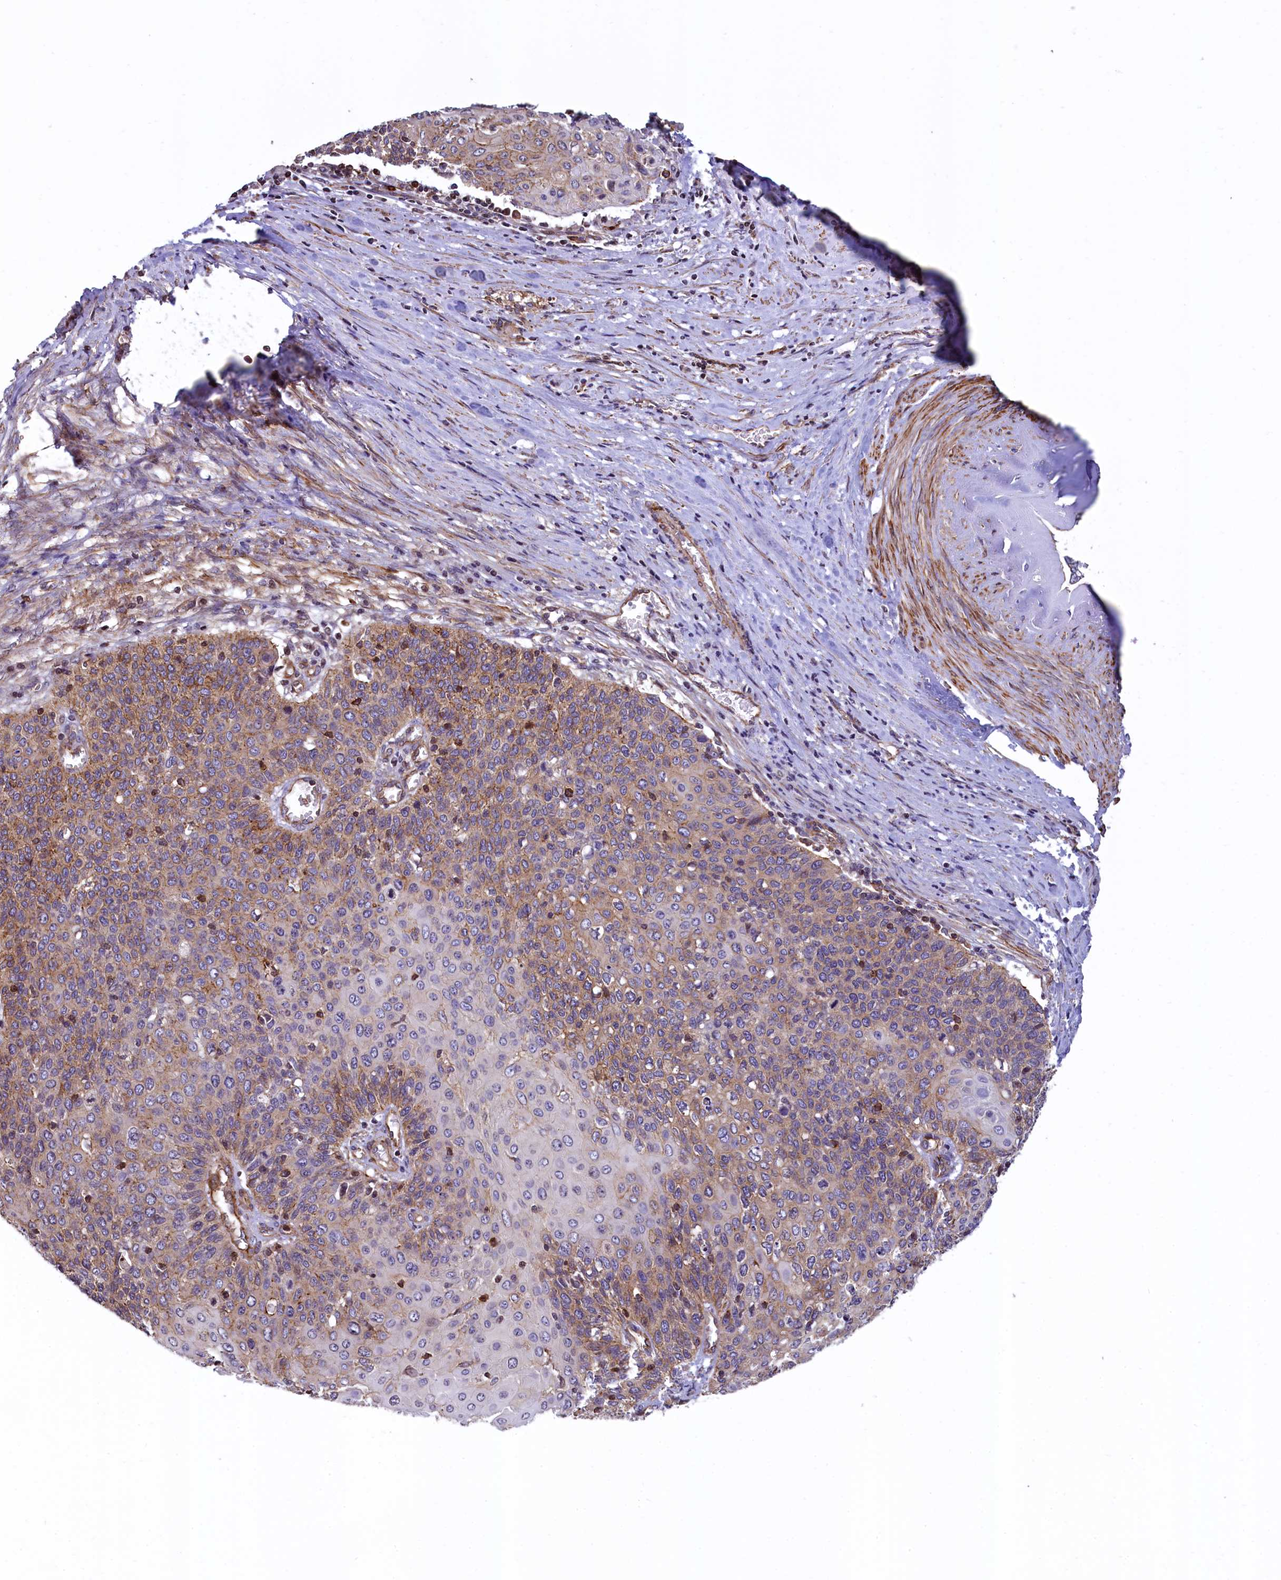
{"staining": {"intensity": "moderate", "quantity": ">75%", "location": "cytoplasmic/membranous"}, "tissue": "cervical cancer", "cell_type": "Tumor cells", "image_type": "cancer", "snomed": [{"axis": "morphology", "description": "Squamous cell carcinoma, NOS"}, {"axis": "topography", "description": "Cervix"}], "caption": "Cervical squamous cell carcinoma stained for a protein exhibits moderate cytoplasmic/membranous positivity in tumor cells. The staining was performed using DAB to visualize the protein expression in brown, while the nuclei were stained in blue with hematoxylin (Magnification: 20x).", "gene": "ZNF2", "patient": {"sex": "female", "age": 39}}